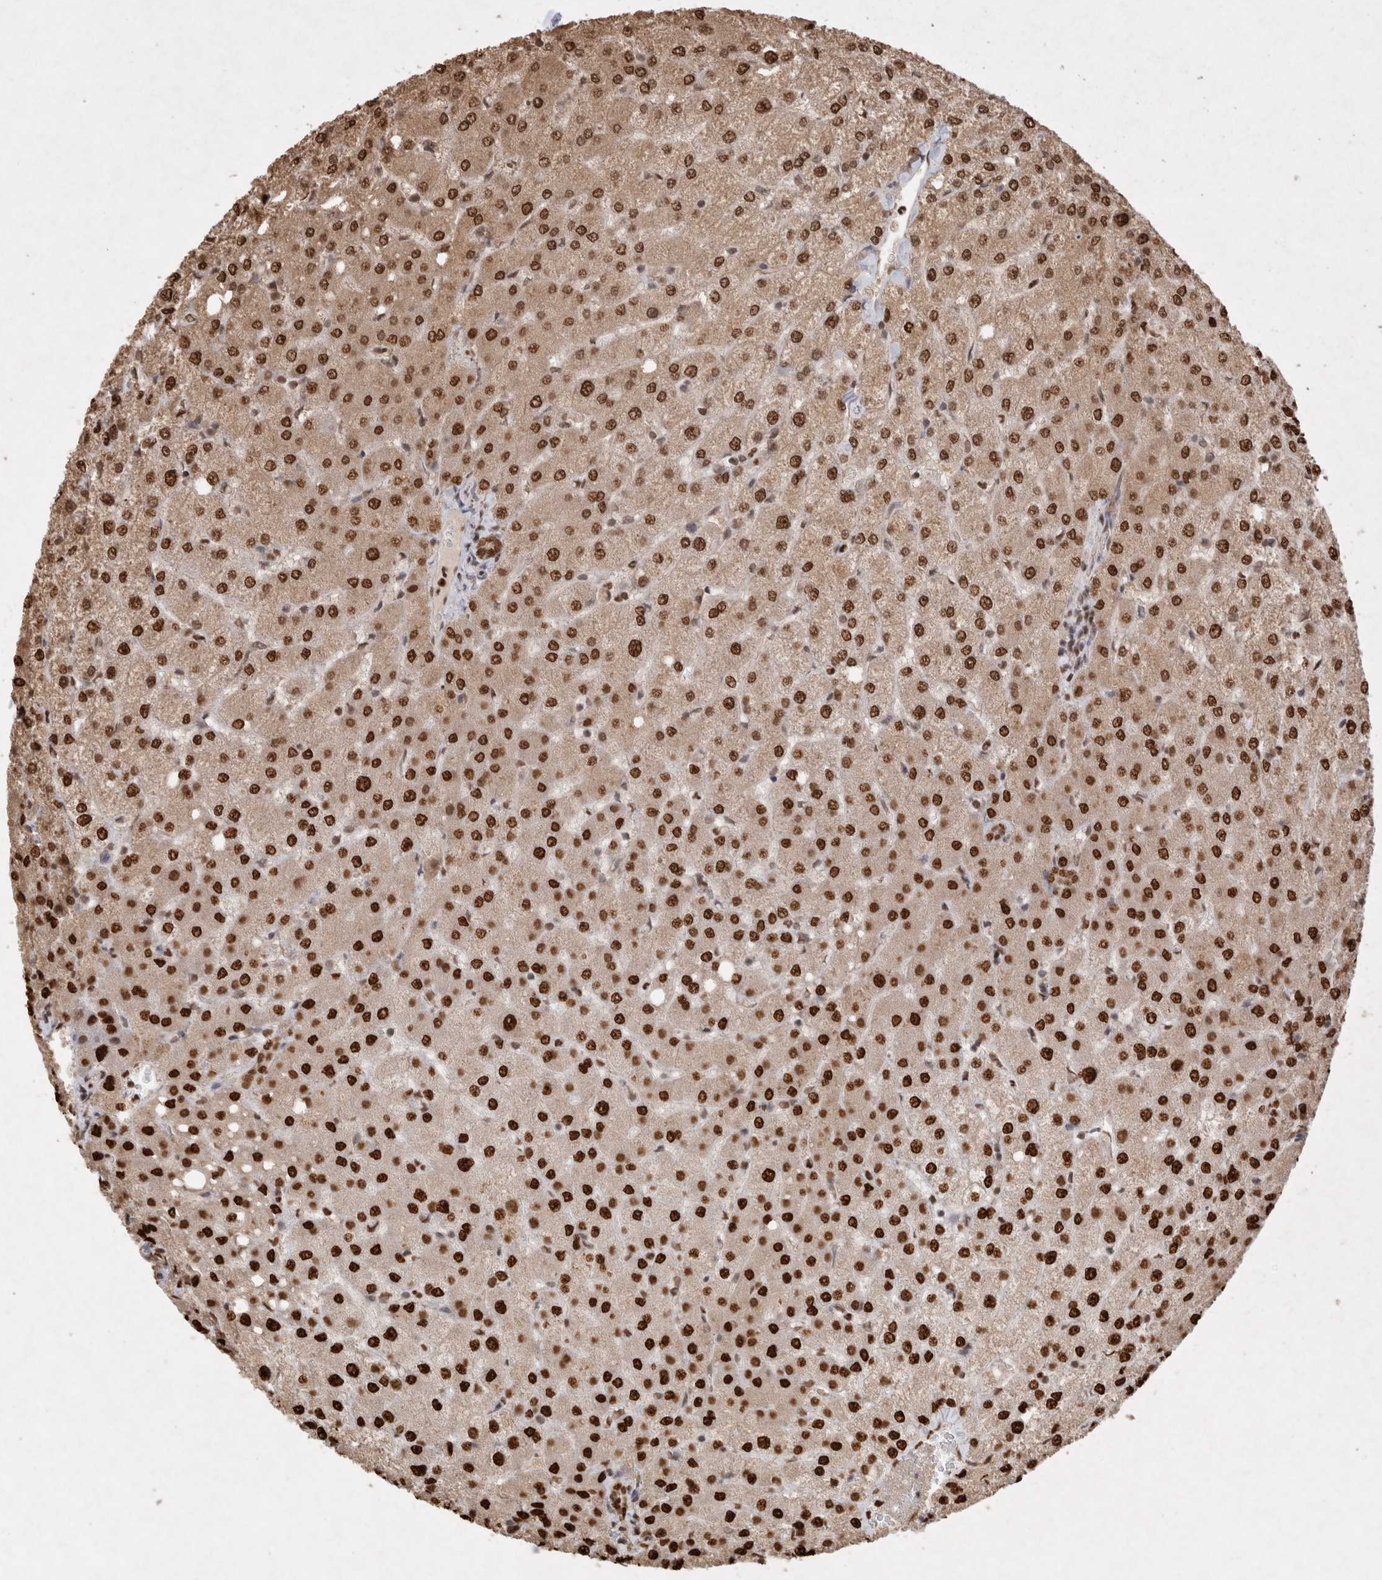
{"staining": {"intensity": "moderate", "quantity": ">75%", "location": "cytoplasmic/membranous,nuclear"}, "tissue": "liver", "cell_type": "Cholangiocytes", "image_type": "normal", "snomed": [{"axis": "morphology", "description": "Normal tissue, NOS"}, {"axis": "topography", "description": "Liver"}], "caption": "The micrograph reveals staining of benign liver, revealing moderate cytoplasmic/membranous,nuclear protein expression (brown color) within cholangiocytes.", "gene": "HDGF", "patient": {"sex": "female", "age": 54}}